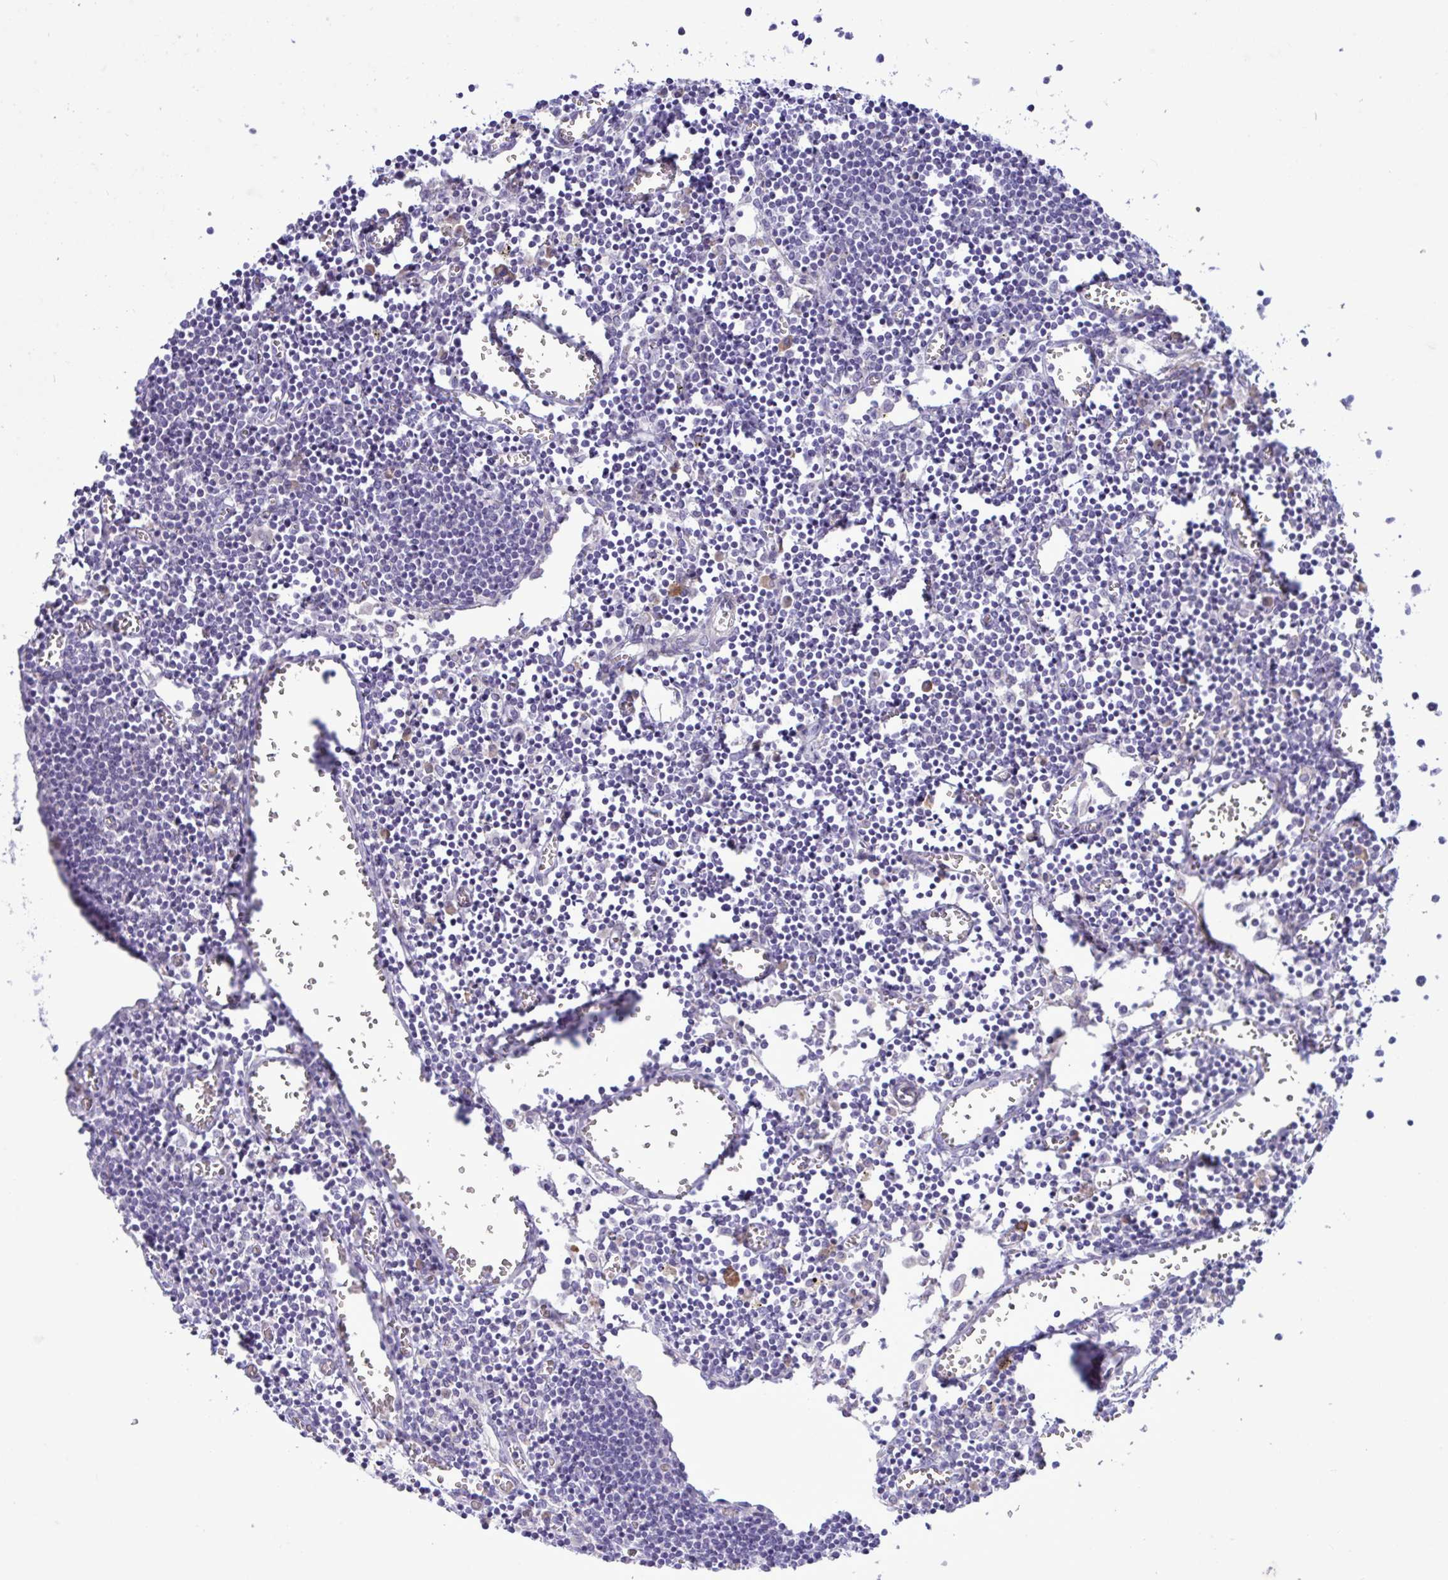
{"staining": {"intensity": "moderate", "quantity": "<25%", "location": "cytoplasmic/membranous"}, "tissue": "lymph node", "cell_type": "Germinal center cells", "image_type": "normal", "snomed": [{"axis": "morphology", "description": "Normal tissue, NOS"}, {"axis": "topography", "description": "Lymph node"}], "caption": "Human lymph node stained for a protein (brown) exhibits moderate cytoplasmic/membranous positive staining in approximately <25% of germinal center cells.", "gene": "FAM86B1", "patient": {"sex": "male", "age": 66}}